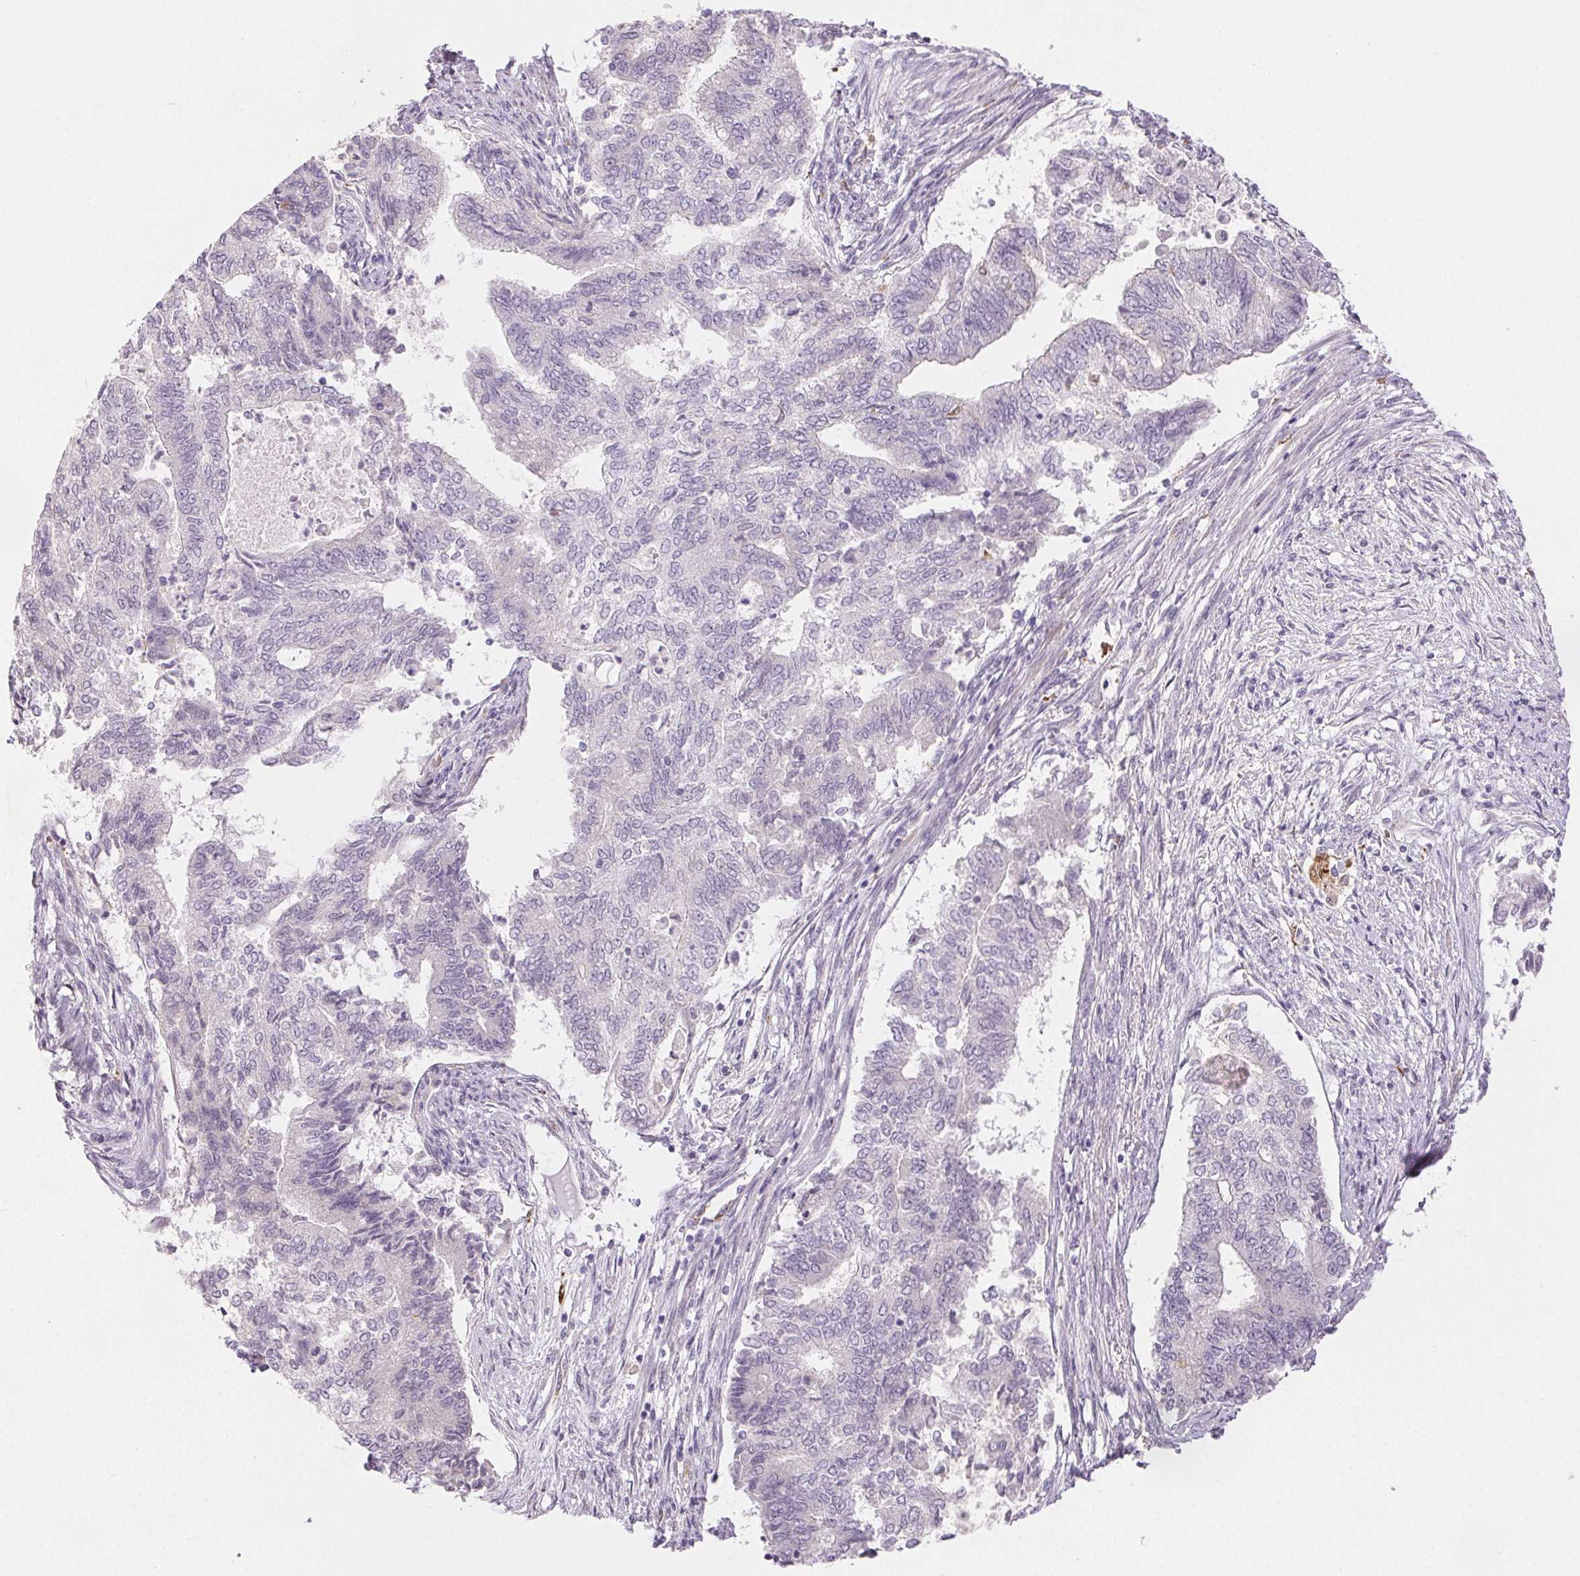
{"staining": {"intensity": "negative", "quantity": "none", "location": "none"}, "tissue": "endometrial cancer", "cell_type": "Tumor cells", "image_type": "cancer", "snomed": [{"axis": "morphology", "description": "Adenocarcinoma, NOS"}, {"axis": "topography", "description": "Endometrium"}], "caption": "Endometrial cancer (adenocarcinoma) stained for a protein using immunohistochemistry (IHC) shows no positivity tumor cells.", "gene": "RPGRIP1", "patient": {"sex": "female", "age": 65}}